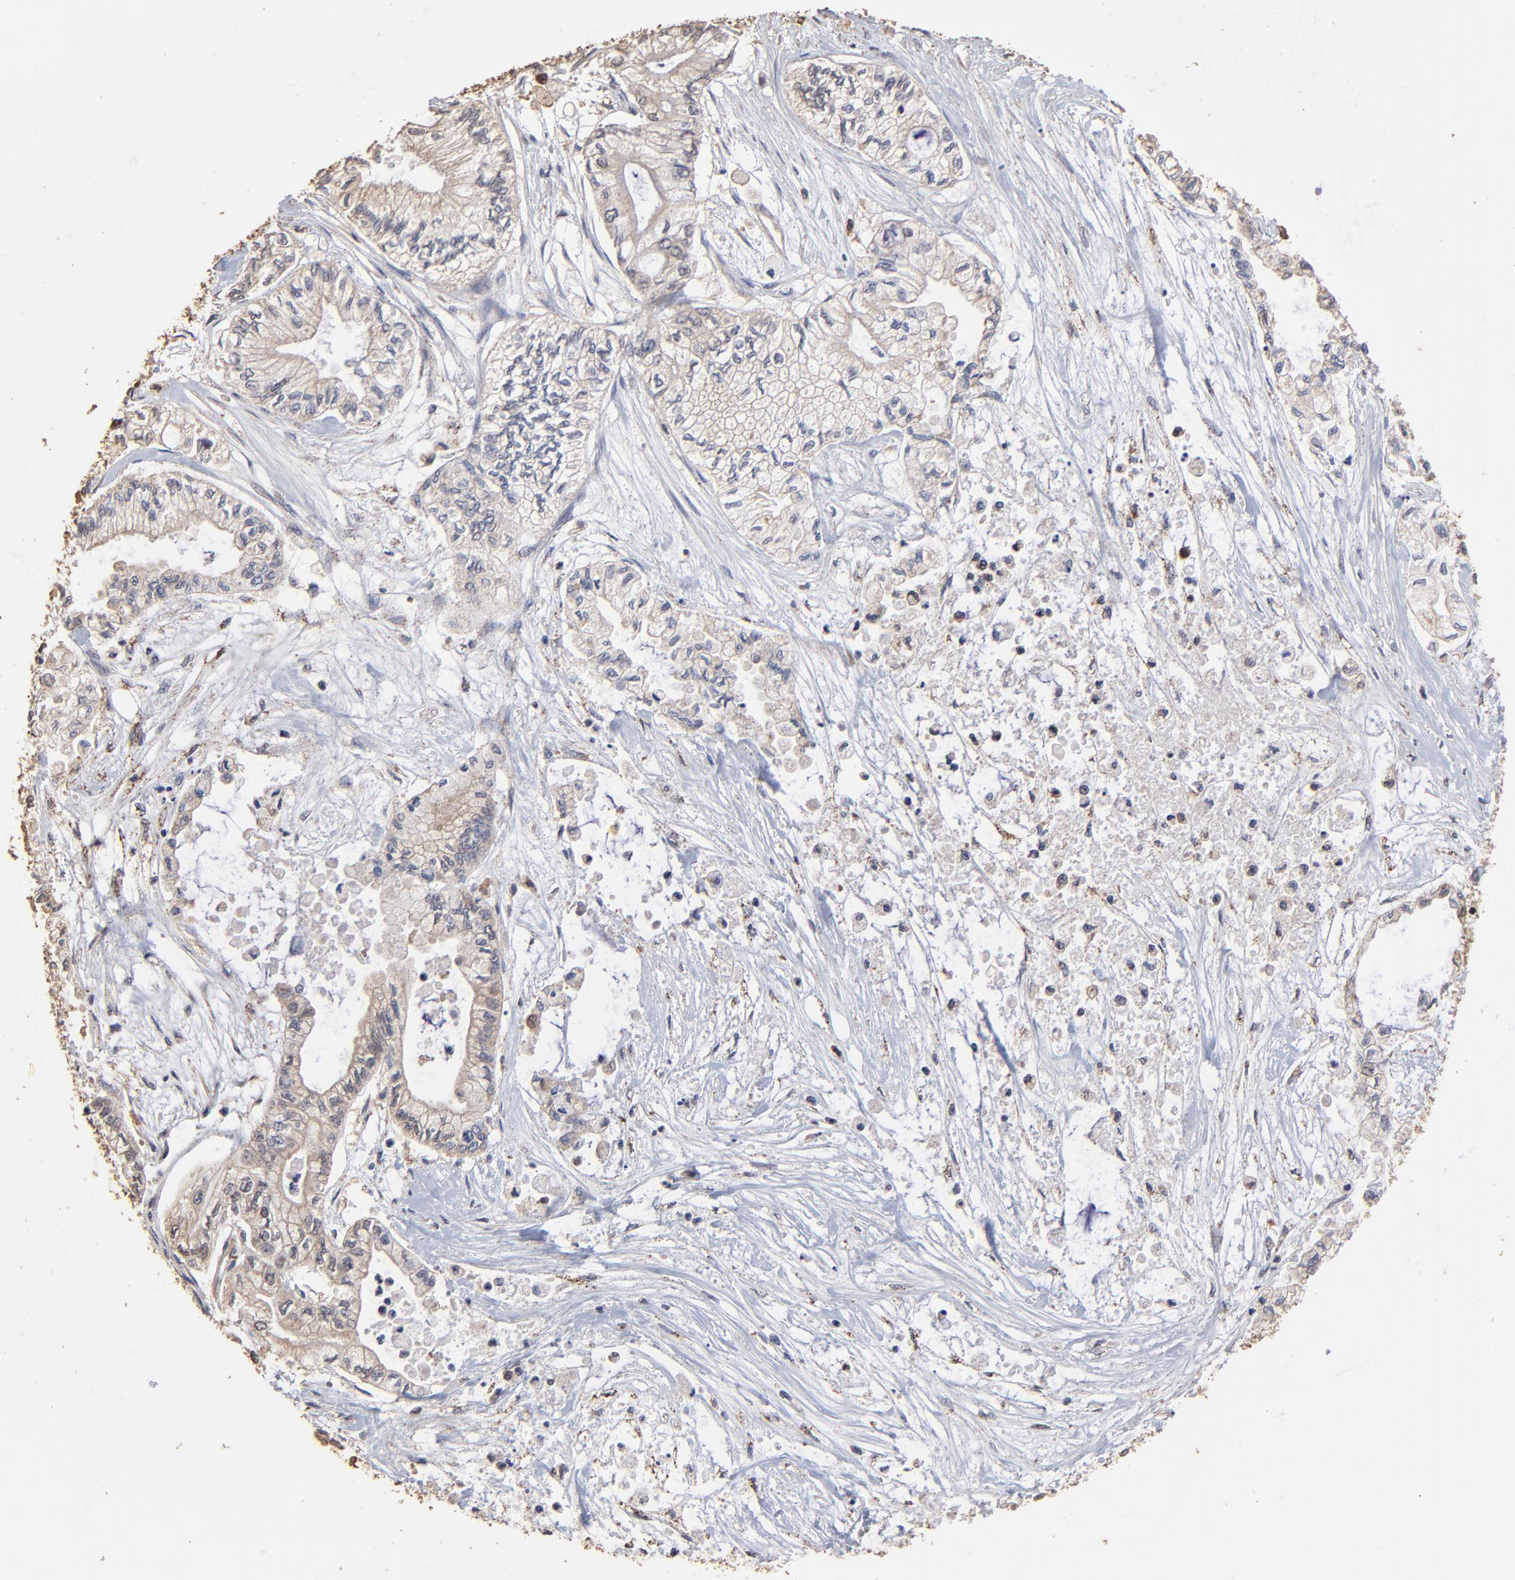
{"staining": {"intensity": "weak", "quantity": ">75%", "location": "cytoplasmic/membranous"}, "tissue": "pancreatic cancer", "cell_type": "Tumor cells", "image_type": "cancer", "snomed": [{"axis": "morphology", "description": "Adenocarcinoma, NOS"}, {"axis": "topography", "description": "Pancreas"}], "caption": "Protein staining exhibits weak cytoplasmic/membranous expression in approximately >75% of tumor cells in pancreatic cancer (adenocarcinoma).", "gene": "CASP1", "patient": {"sex": "male", "age": 79}}